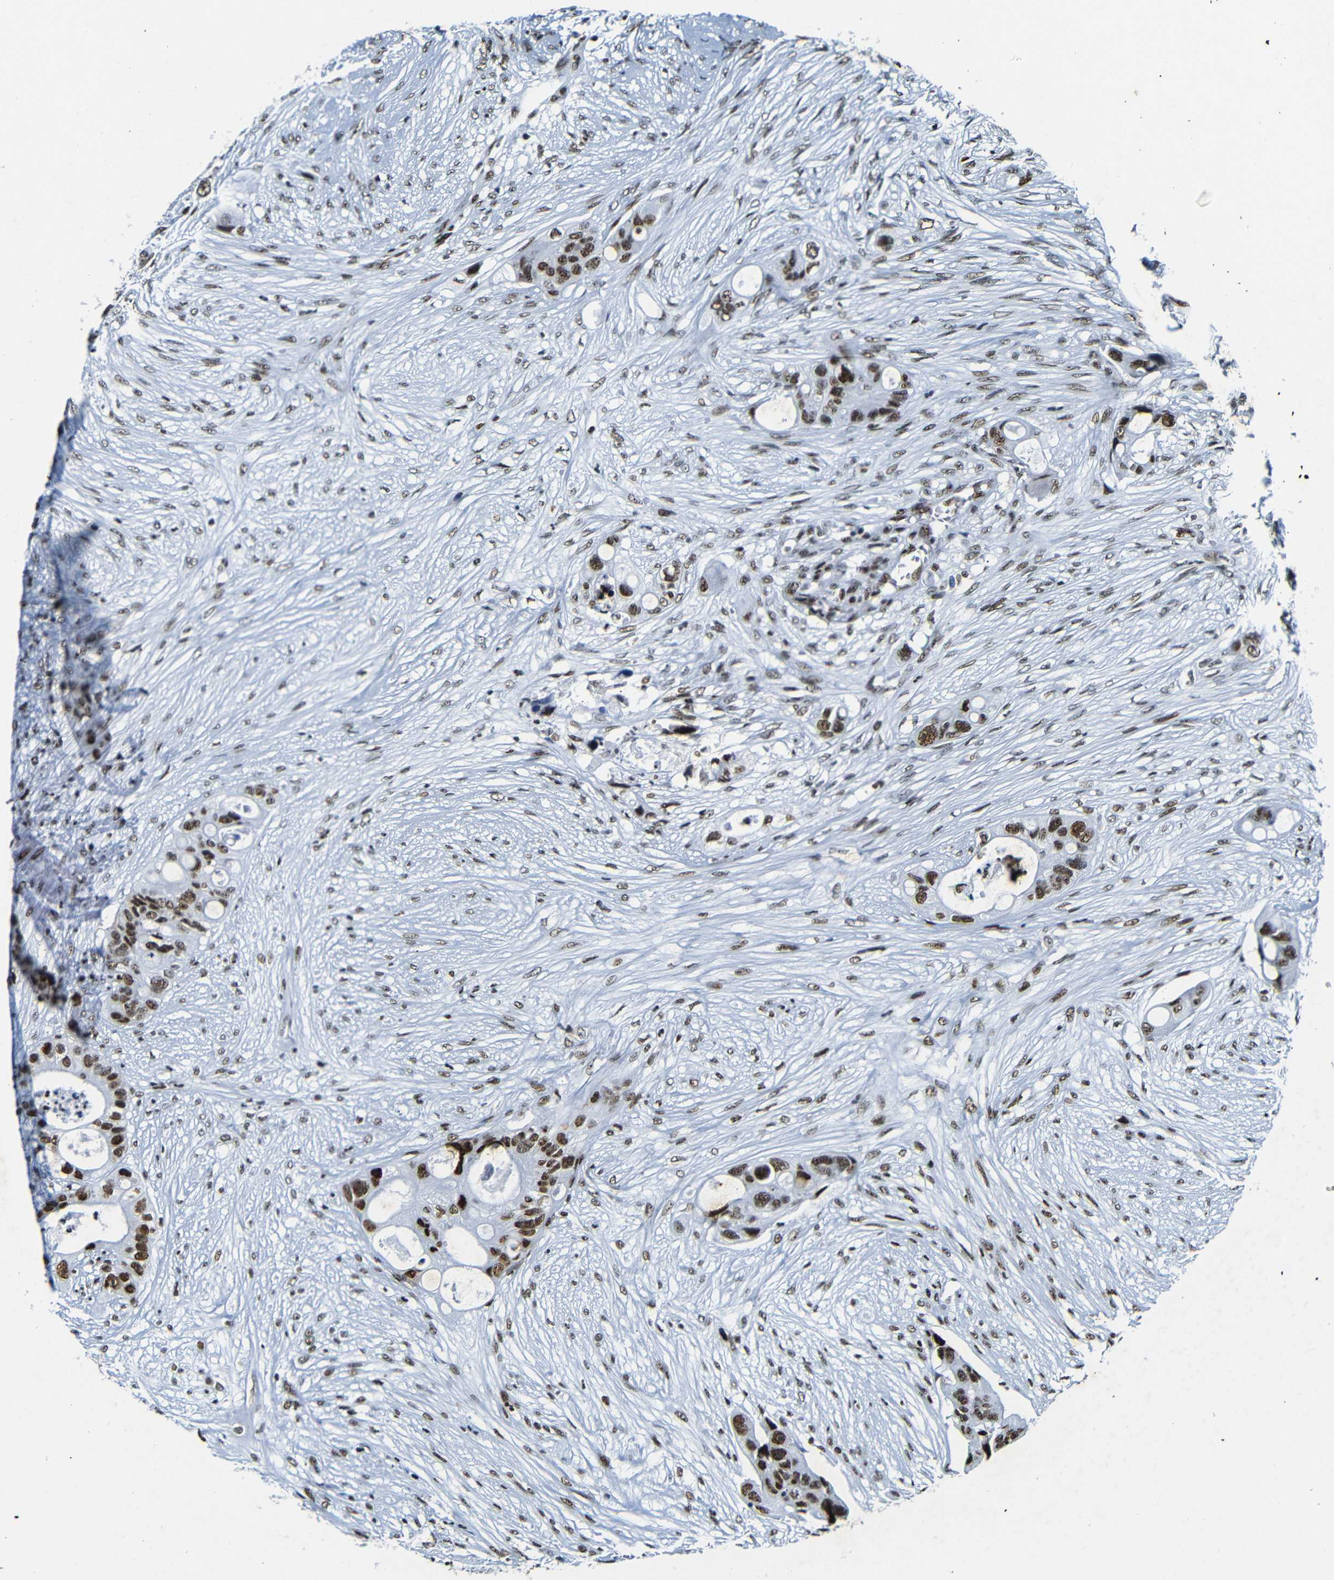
{"staining": {"intensity": "strong", "quantity": ">75%", "location": "nuclear"}, "tissue": "colorectal cancer", "cell_type": "Tumor cells", "image_type": "cancer", "snomed": [{"axis": "morphology", "description": "Adenocarcinoma, NOS"}, {"axis": "topography", "description": "Colon"}], "caption": "Brown immunohistochemical staining in adenocarcinoma (colorectal) shows strong nuclear positivity in about >75% of tumor cells. (DAB IHC, brown staining for protein, blue staining for nuclei).", "gene": "SRSF1", "patient": {"sex": "female", "age": 57}}